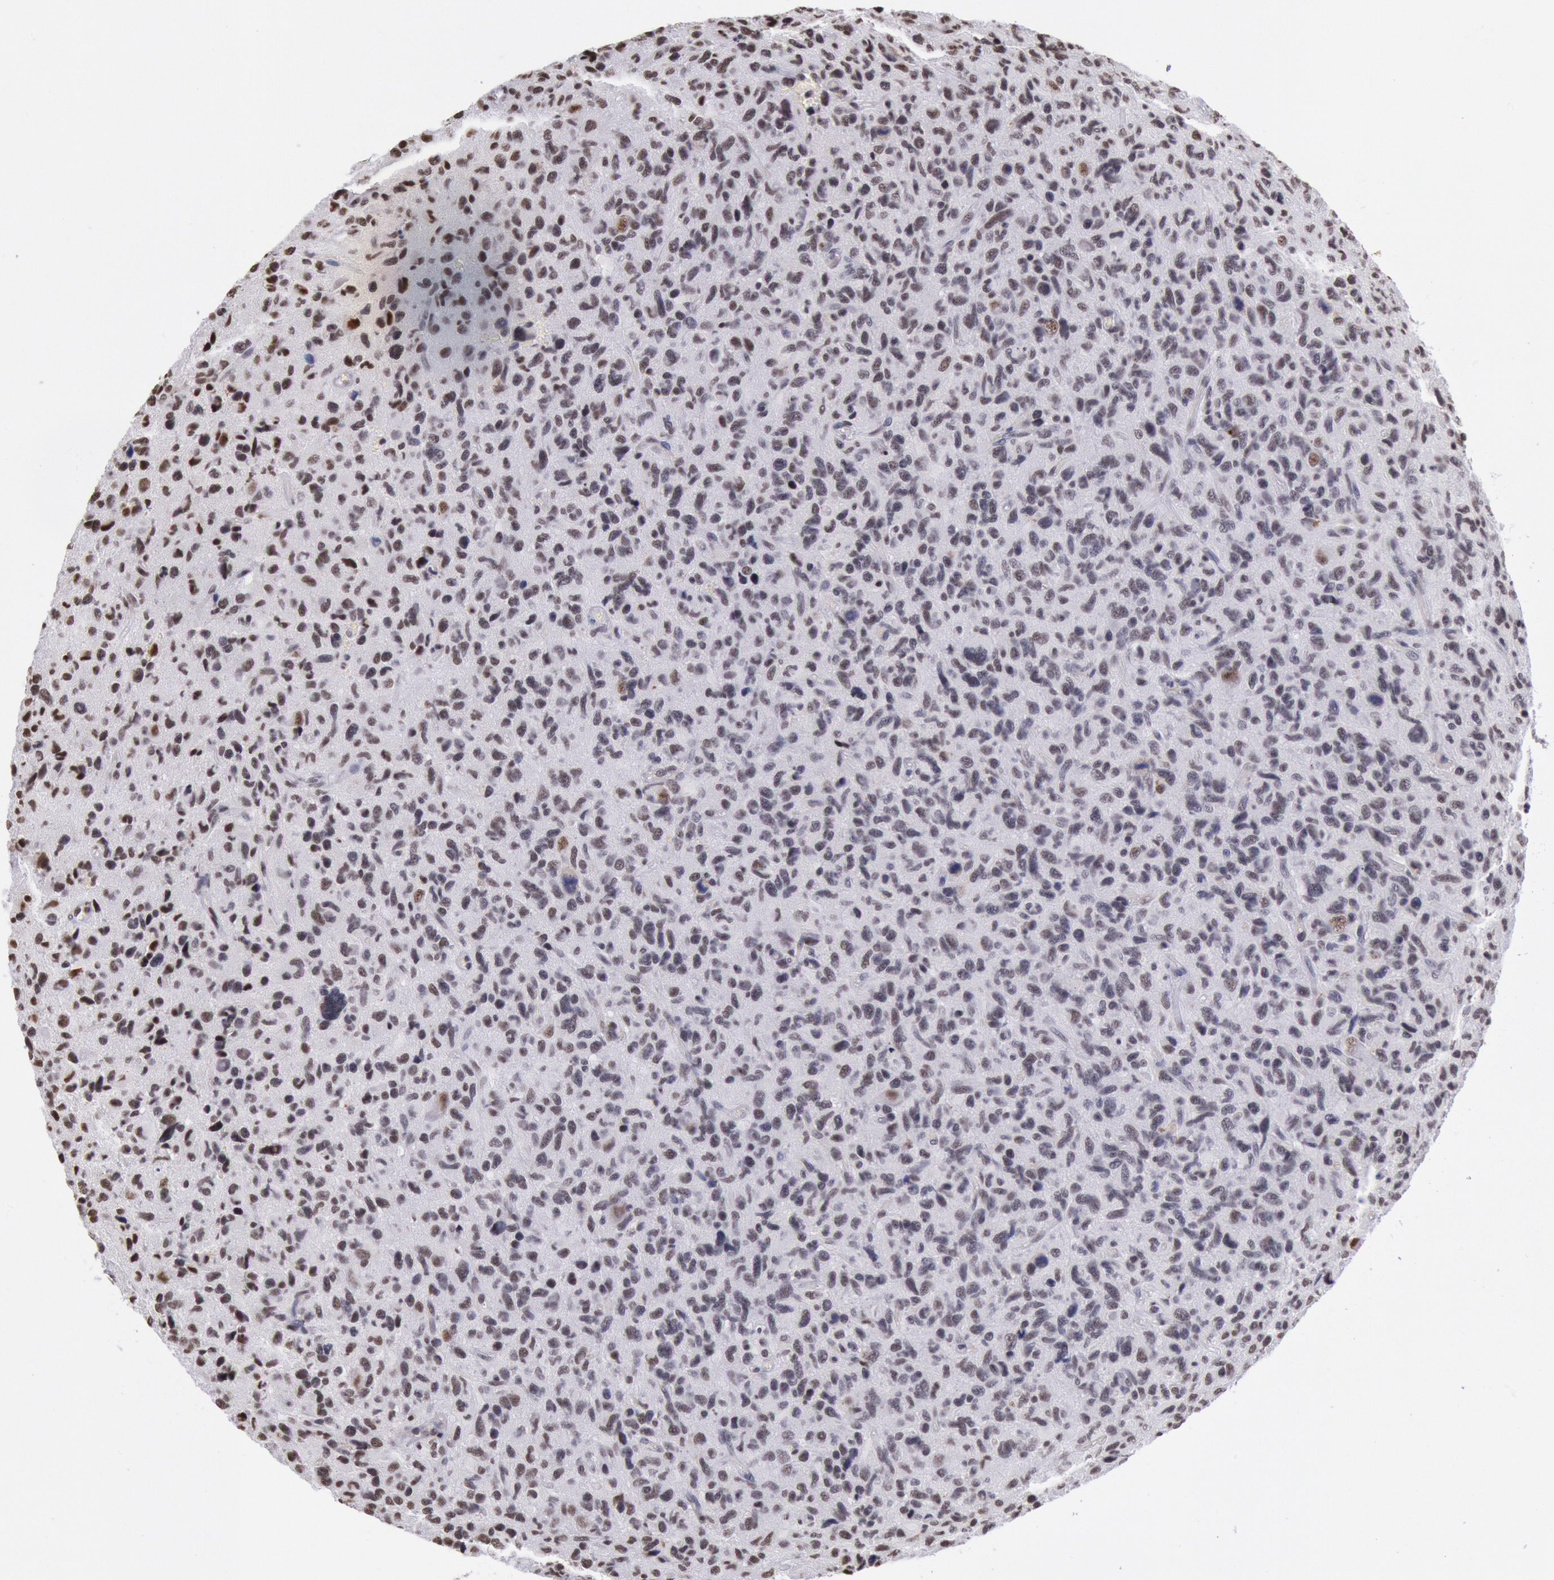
{"staining": {"intensity": "moderate", "quantity": ">75%", "location": "nuclear"}, "tissue": "glioma", "cell_type": "Tumor cells", "image_type": "cancer", "snomed": [{"axis": "morphology", "description": "Glioma, malignant, High grade"}, {"axis": "topography", "description": "Brain"}], "caption": "The immunohistochemical stain highlights moderate nuclear positivity in tumor cells of glioma tissue.", "gene": "SNRPD3", "patient": {"sex": "female", "age": 60}}